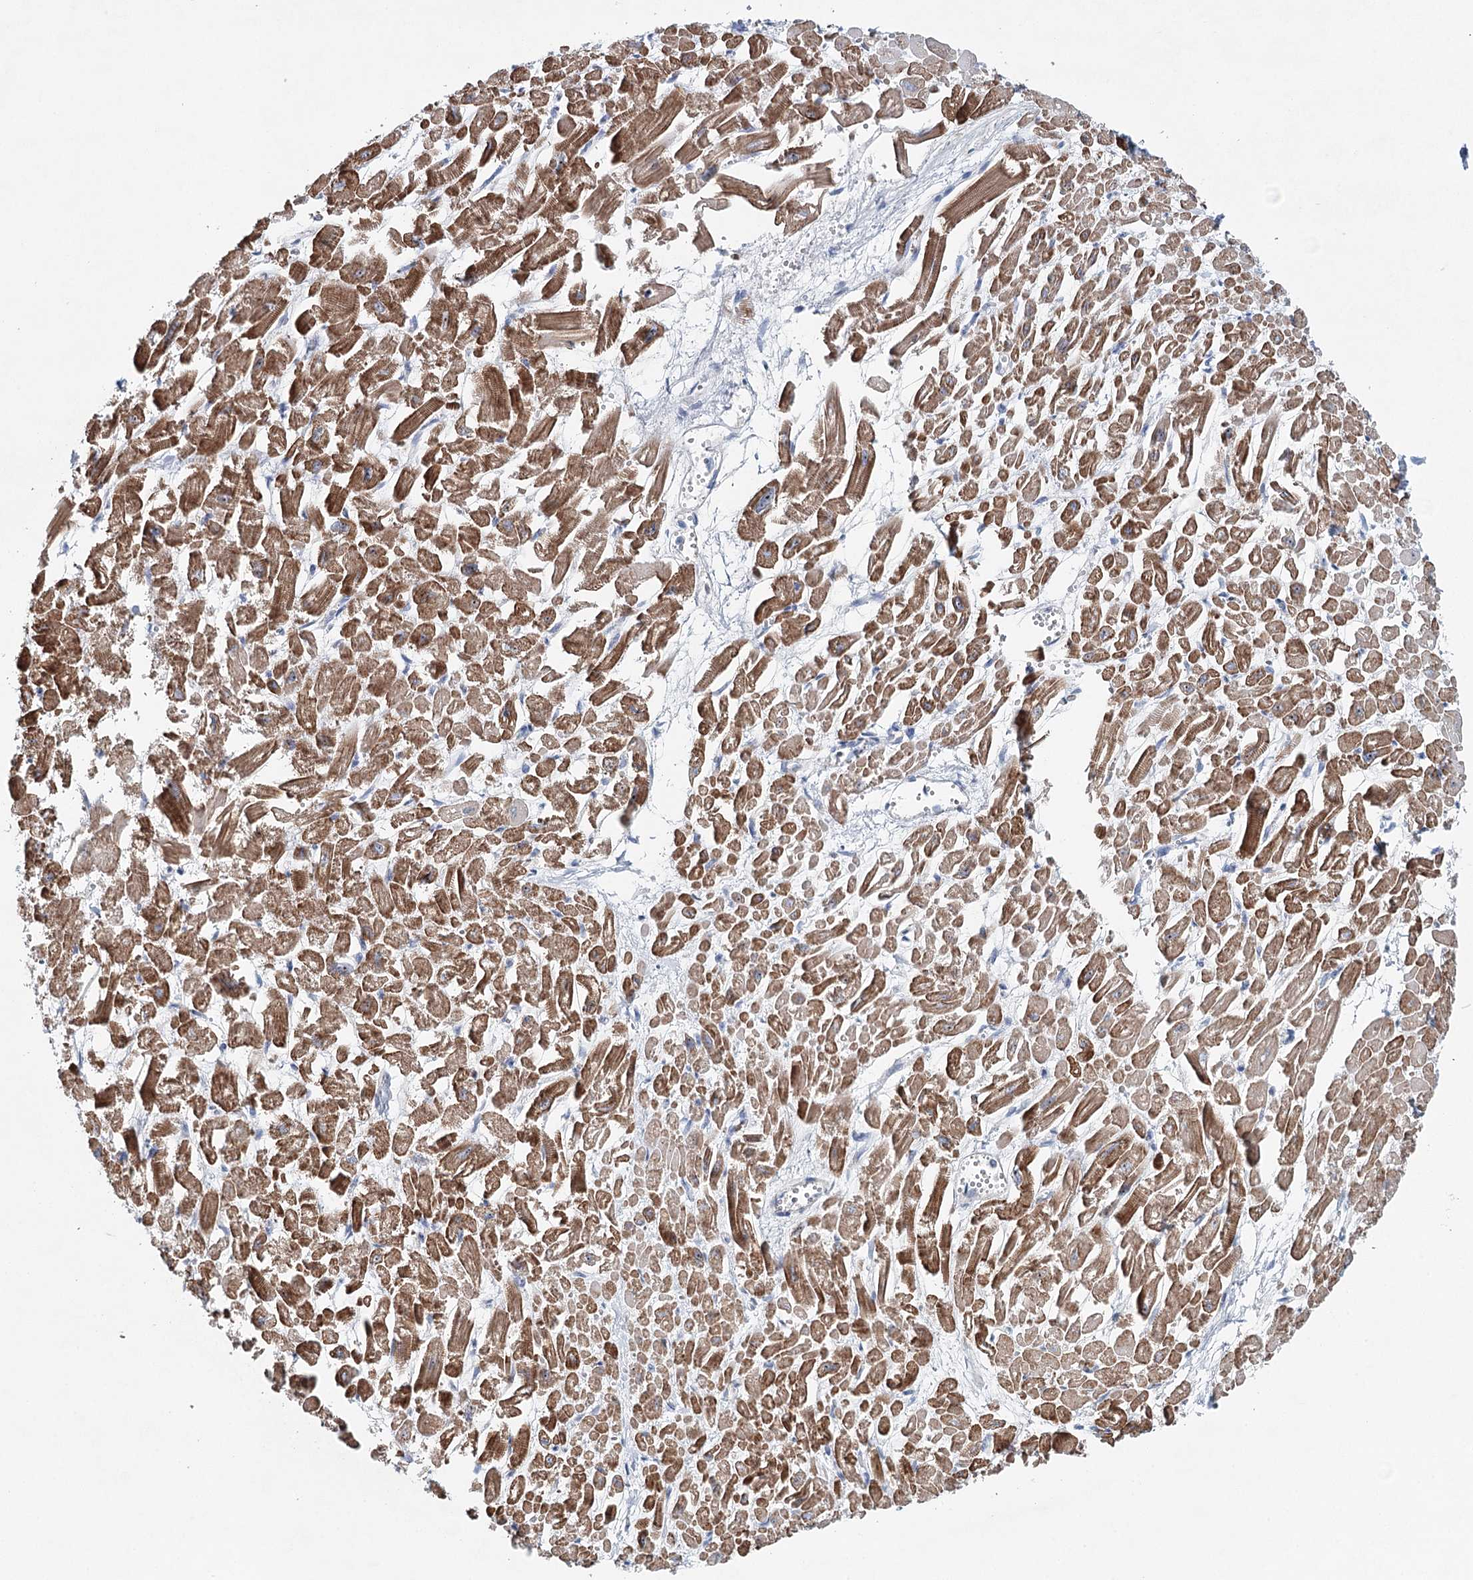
{"staining": {"intensity": "moderate", "quantity": ">75%", "location": "cytoplasmic/membranous"}, "tissue": "heart muscle", "cell_type": "Cardiomyocytes", "image_type": "normal", "snomed": [{"axis": "morphology", "description": "Normal tissue, NOS"}, {"axis": "topography", "description": "Heart"}], "caption": "The micrograph shows immunohistochemical staining of benign heart muscle. There is moderate cytoplasmic/membranous staining is seen in approximately >75% of cardiomyocytes. The staining is performed using DAB brown chromogen to label protein expression. The nuclei are counter-stained blue using hematoxylin.", "gene": "RBM43", "patient": {"sex": "male", "age": 54}}